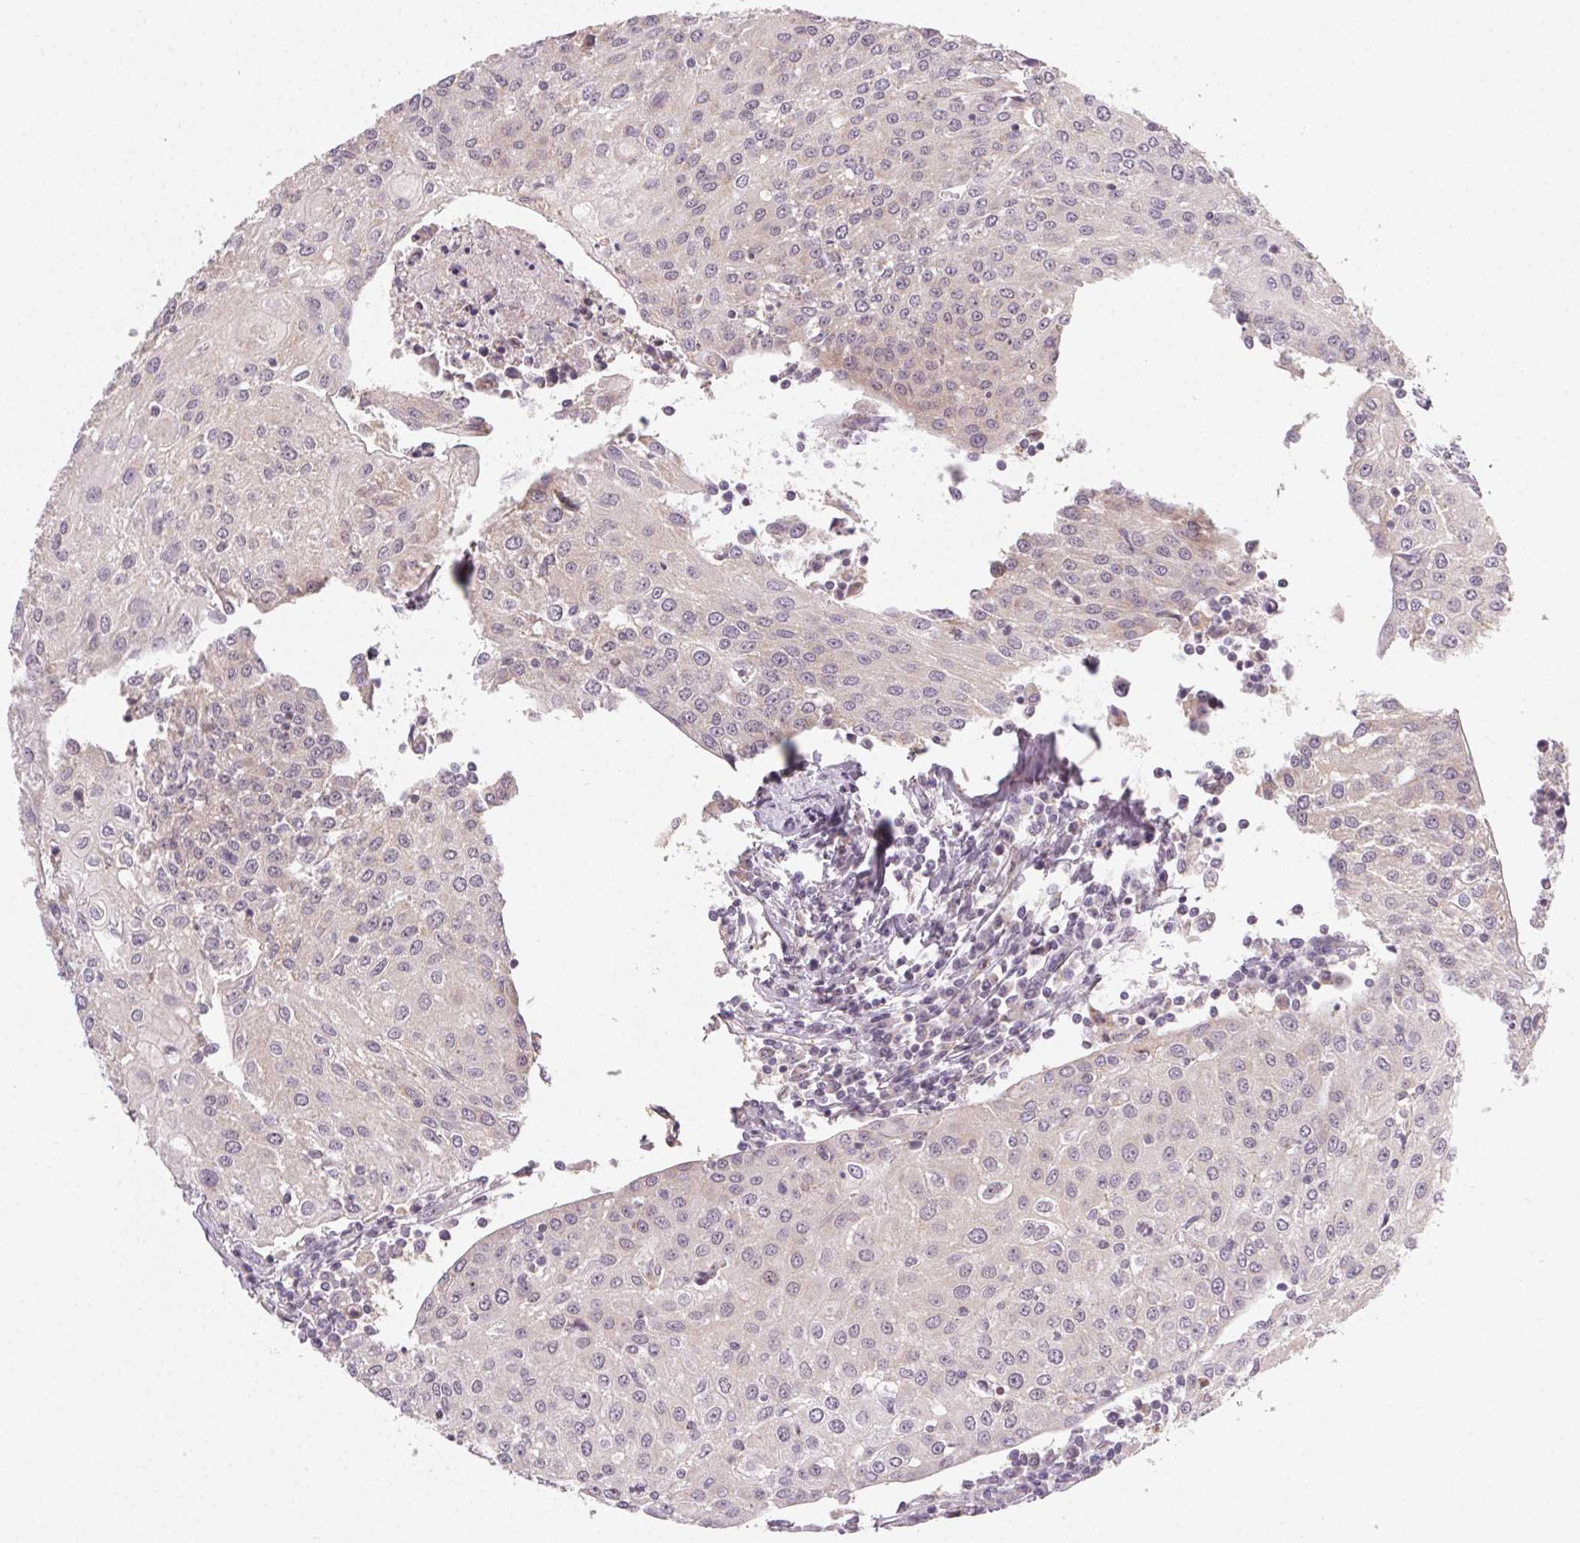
{"staining": {"intensity": "negative", "quantity": "none", "location": "none"}, "tissue": "urothelial cancer", "cell_type": "Tumor cells", "image_type": "cancer", "snomed": [{"axis": "morphology", "description": "Urothelial carcinoma, High grade"}, {"axis": "topography", "description": "Urinary bladder"}], "caption": "This image is of high-grade urothelial carcinoma stained with IHC to label a protein in brown with the nuclei are counter-stained blue. There is no expression in tumor cells.", "gene": "NCOA4", "patient": {"sex": "female", "age": 85}}